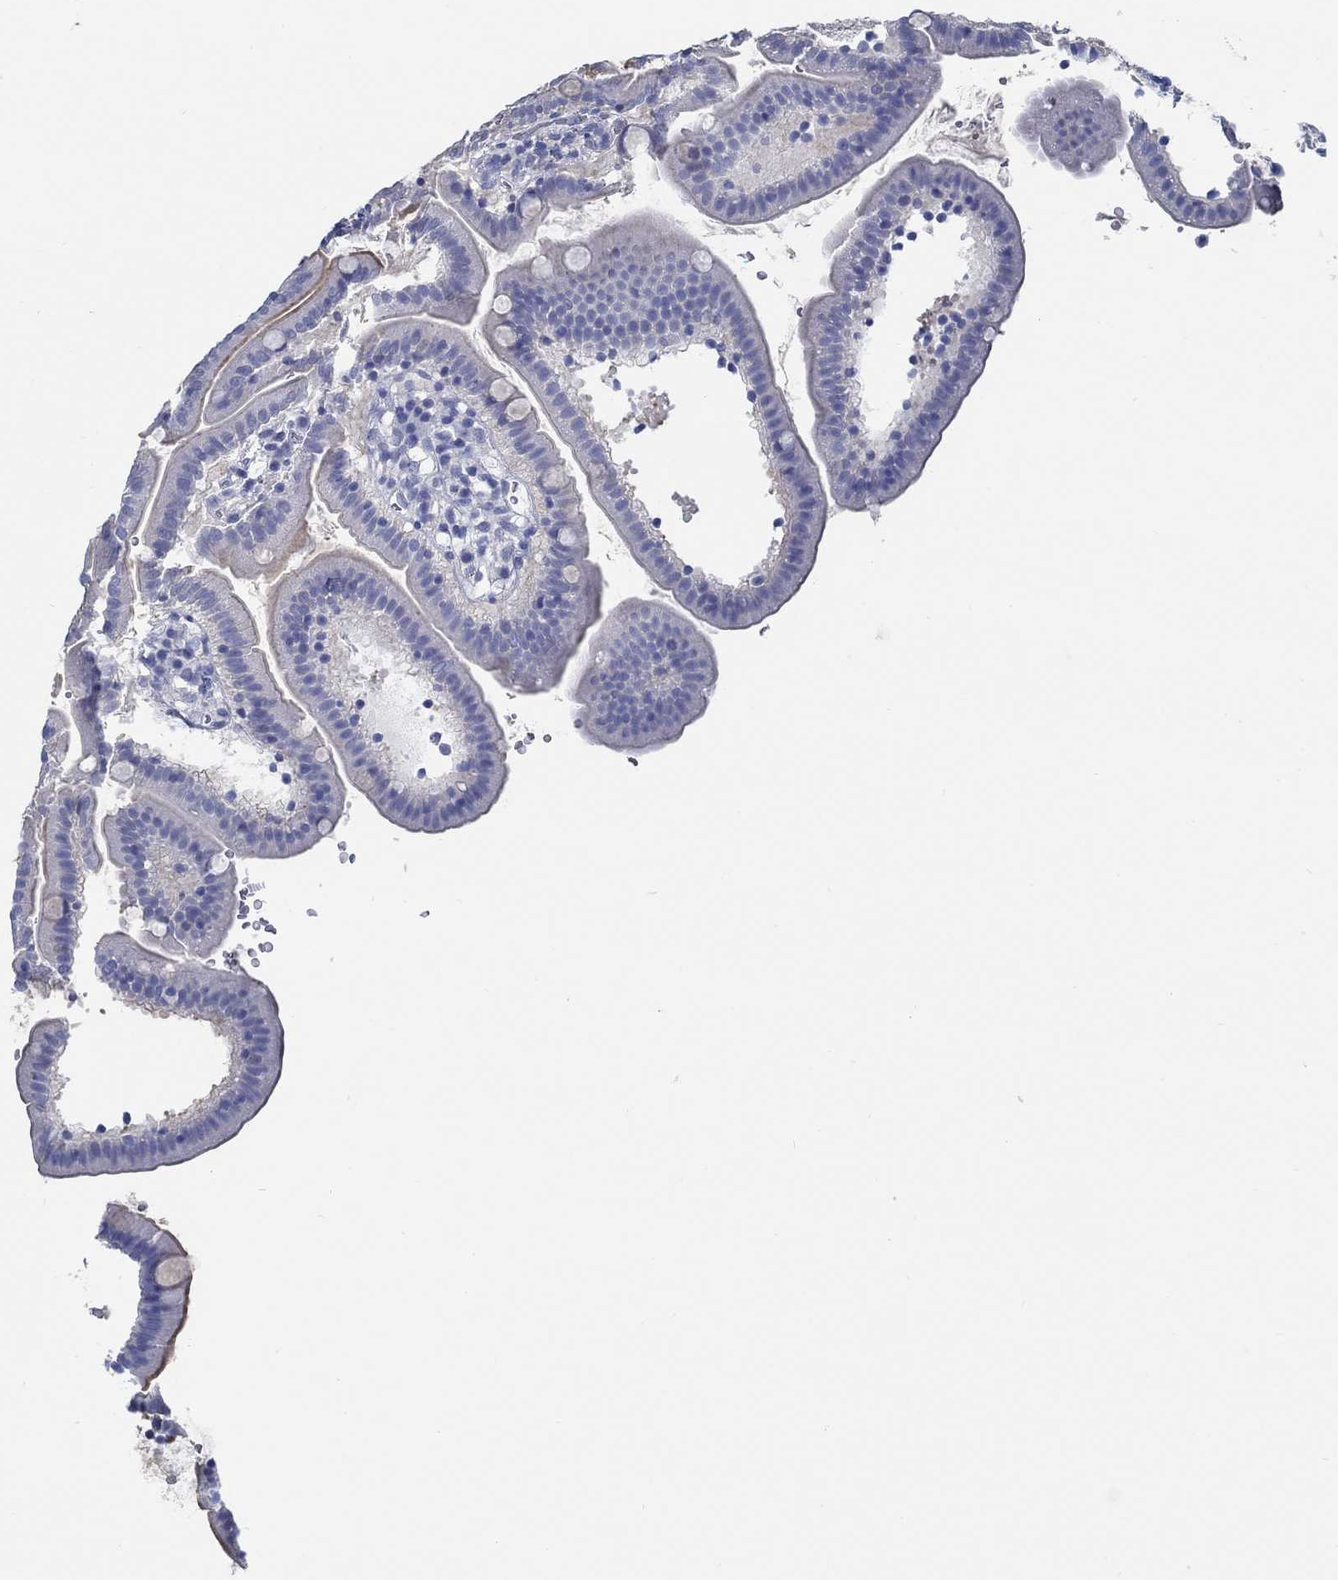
{"staining": {"intensity": "moderate", "quantity": "<25%", "location": "cytoplasmic/membranous"}, "tissue": "duodenum", "cell_type": "Glandular cells", "image_type": "normal", "snomed": [{"axis": "morphology", "description": "Normal tissue, NOS"}, {"axis": "topography", "description": "Duodenum"}], "caption": "A micrograph showing moderate cytoplasmic/membranous expression in approximately <25% of glandular cells in normal duodenum, as visualized by brown immunohistochemical staining.", "gene": "TOMM20L", "patient": {"sex": "female", "age": 67}}